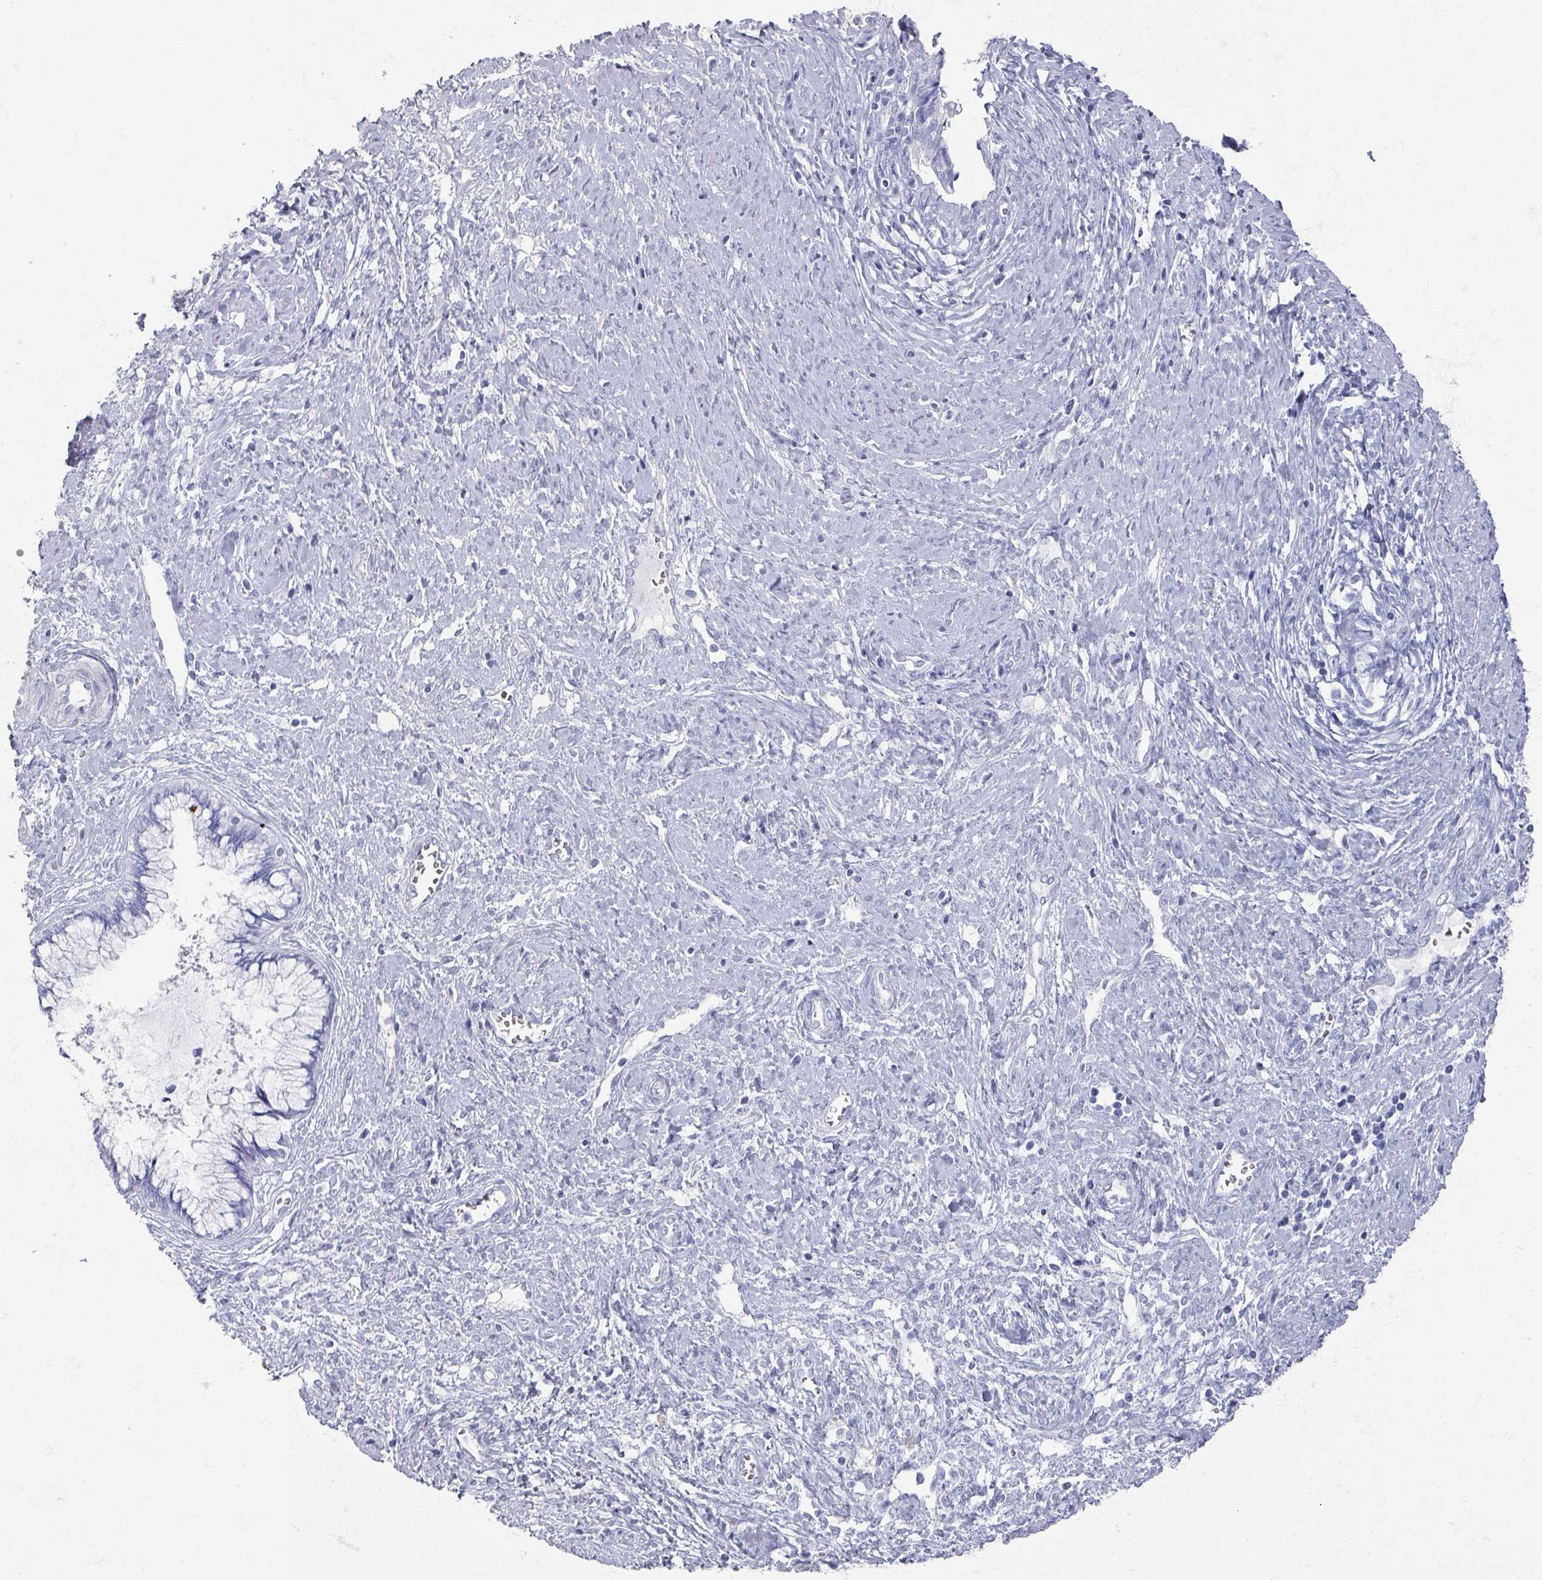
{"staining": {"intensity": "negative", "quantity": "none", "location": "none"}, "tissue": "cervical cancer", "cell_type": "Tumor cells", "image_type": "cancer", "snomed": [{"axis": "morphology", "description": "Adenocarcinoma, NOS"}, {"axis": "topography", "description": "Cervix"}], "caption": "Micrograph shows no protein positivity in tumor cells of cervical adenocarcinoma tissue. The staining is performed using DAB (3,3'-diaminobenzidine) brown chromogen with nuclei counter-stained in using hematoxylin.", "gene": "OMG", "patient": {"sex": "female", "age": 44}}